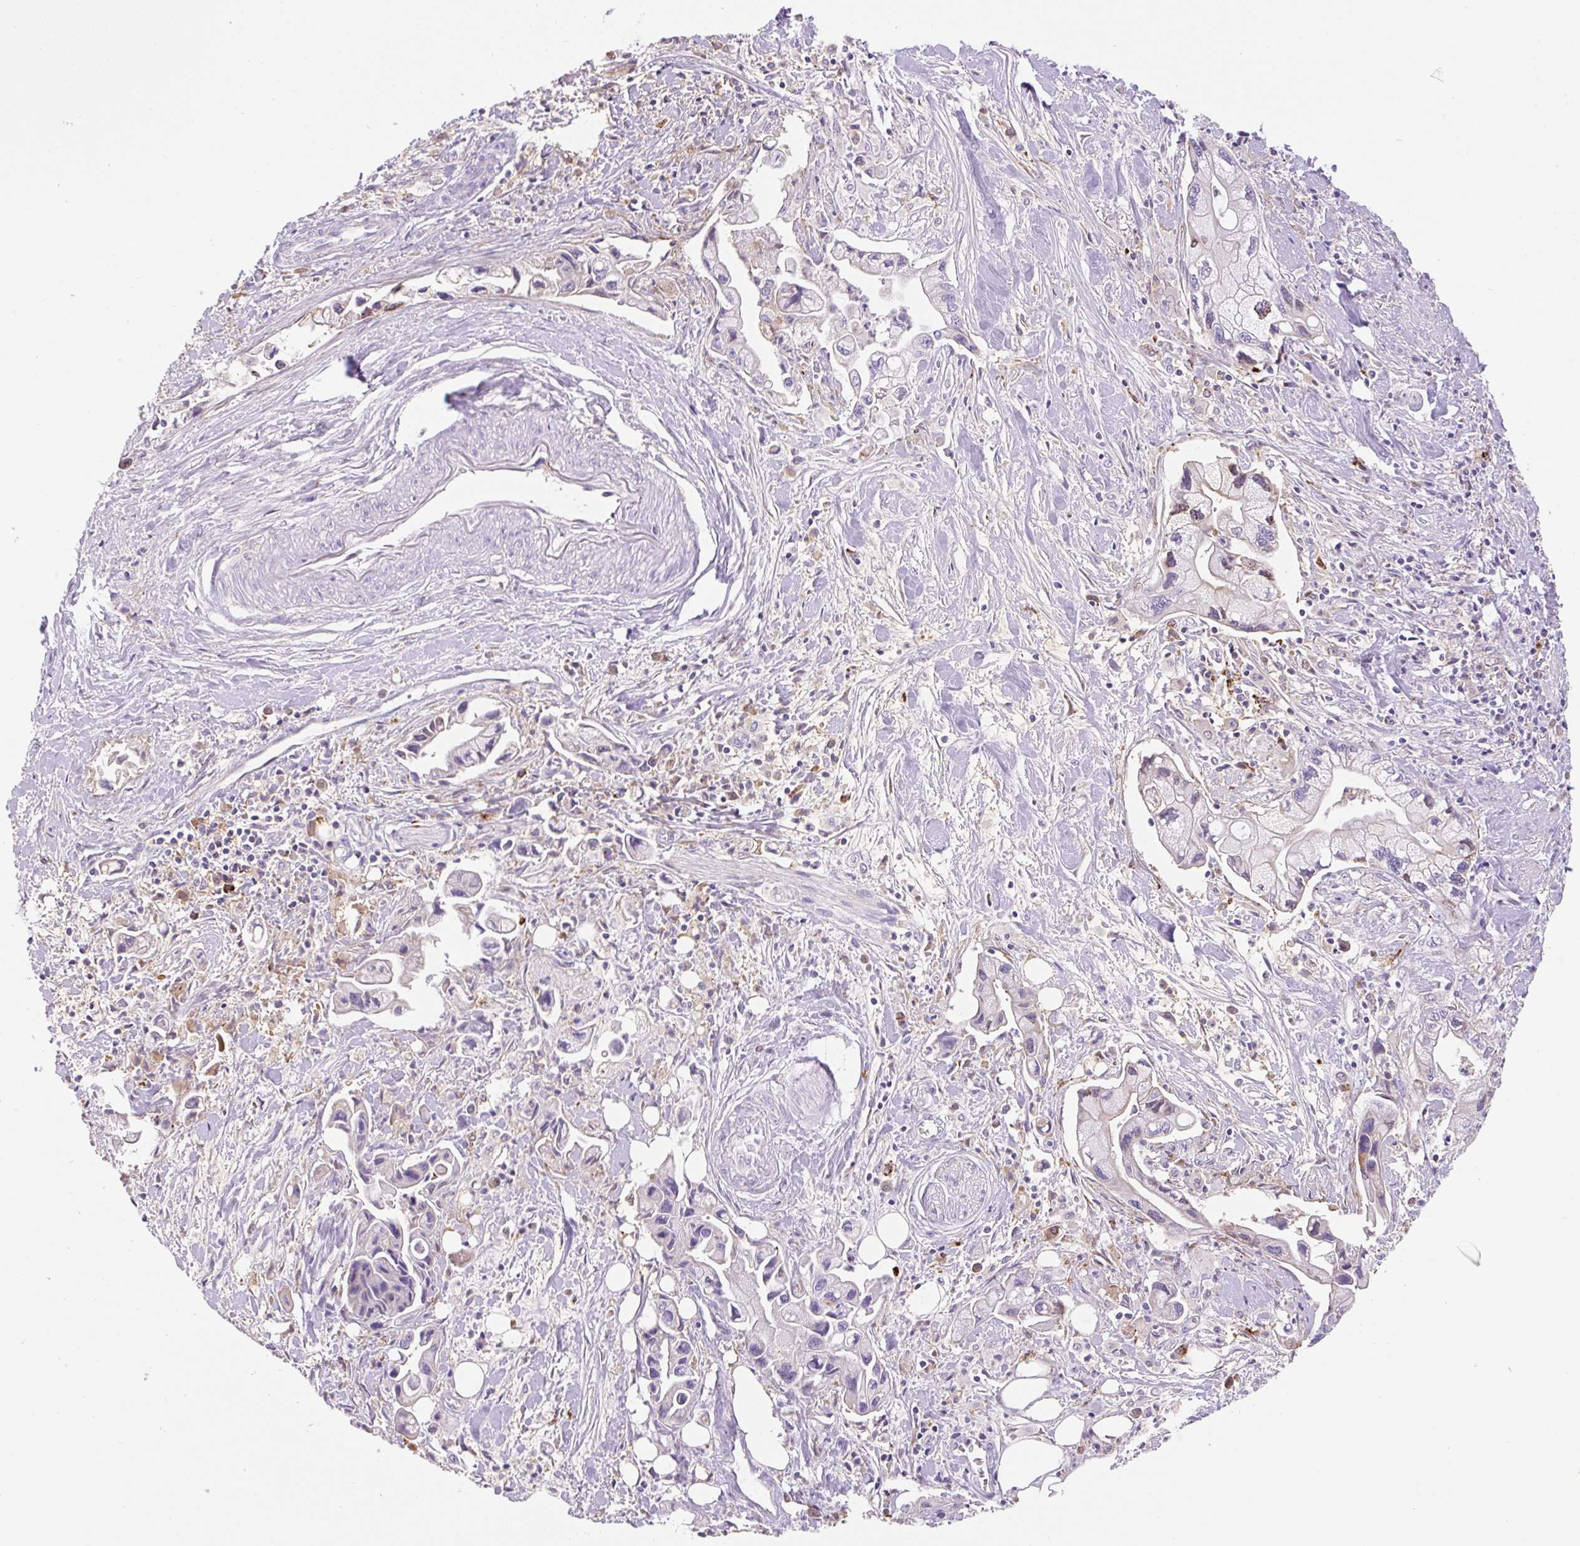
{"staining": {"intensity": "negative", "quantity": "none", "location": "none"}, "tissue": "pancreatic cancer", "cell_type": "Tumor cells", "image_type": "cancer", "snomed": [{"axis": "morphology", "description": "Adenocarcinoma, NOS"}, {"axis": "topography", "description": "Pancreas"}], "caption": "A high-resolution micrograph shows immunohistochemistry (IHC) staining of pancreatic adenocarcinoma, which reveals no significant expression in tumor cells.", "gene": "TDRD15", "patient": {"sex": "male", "age": 61}}